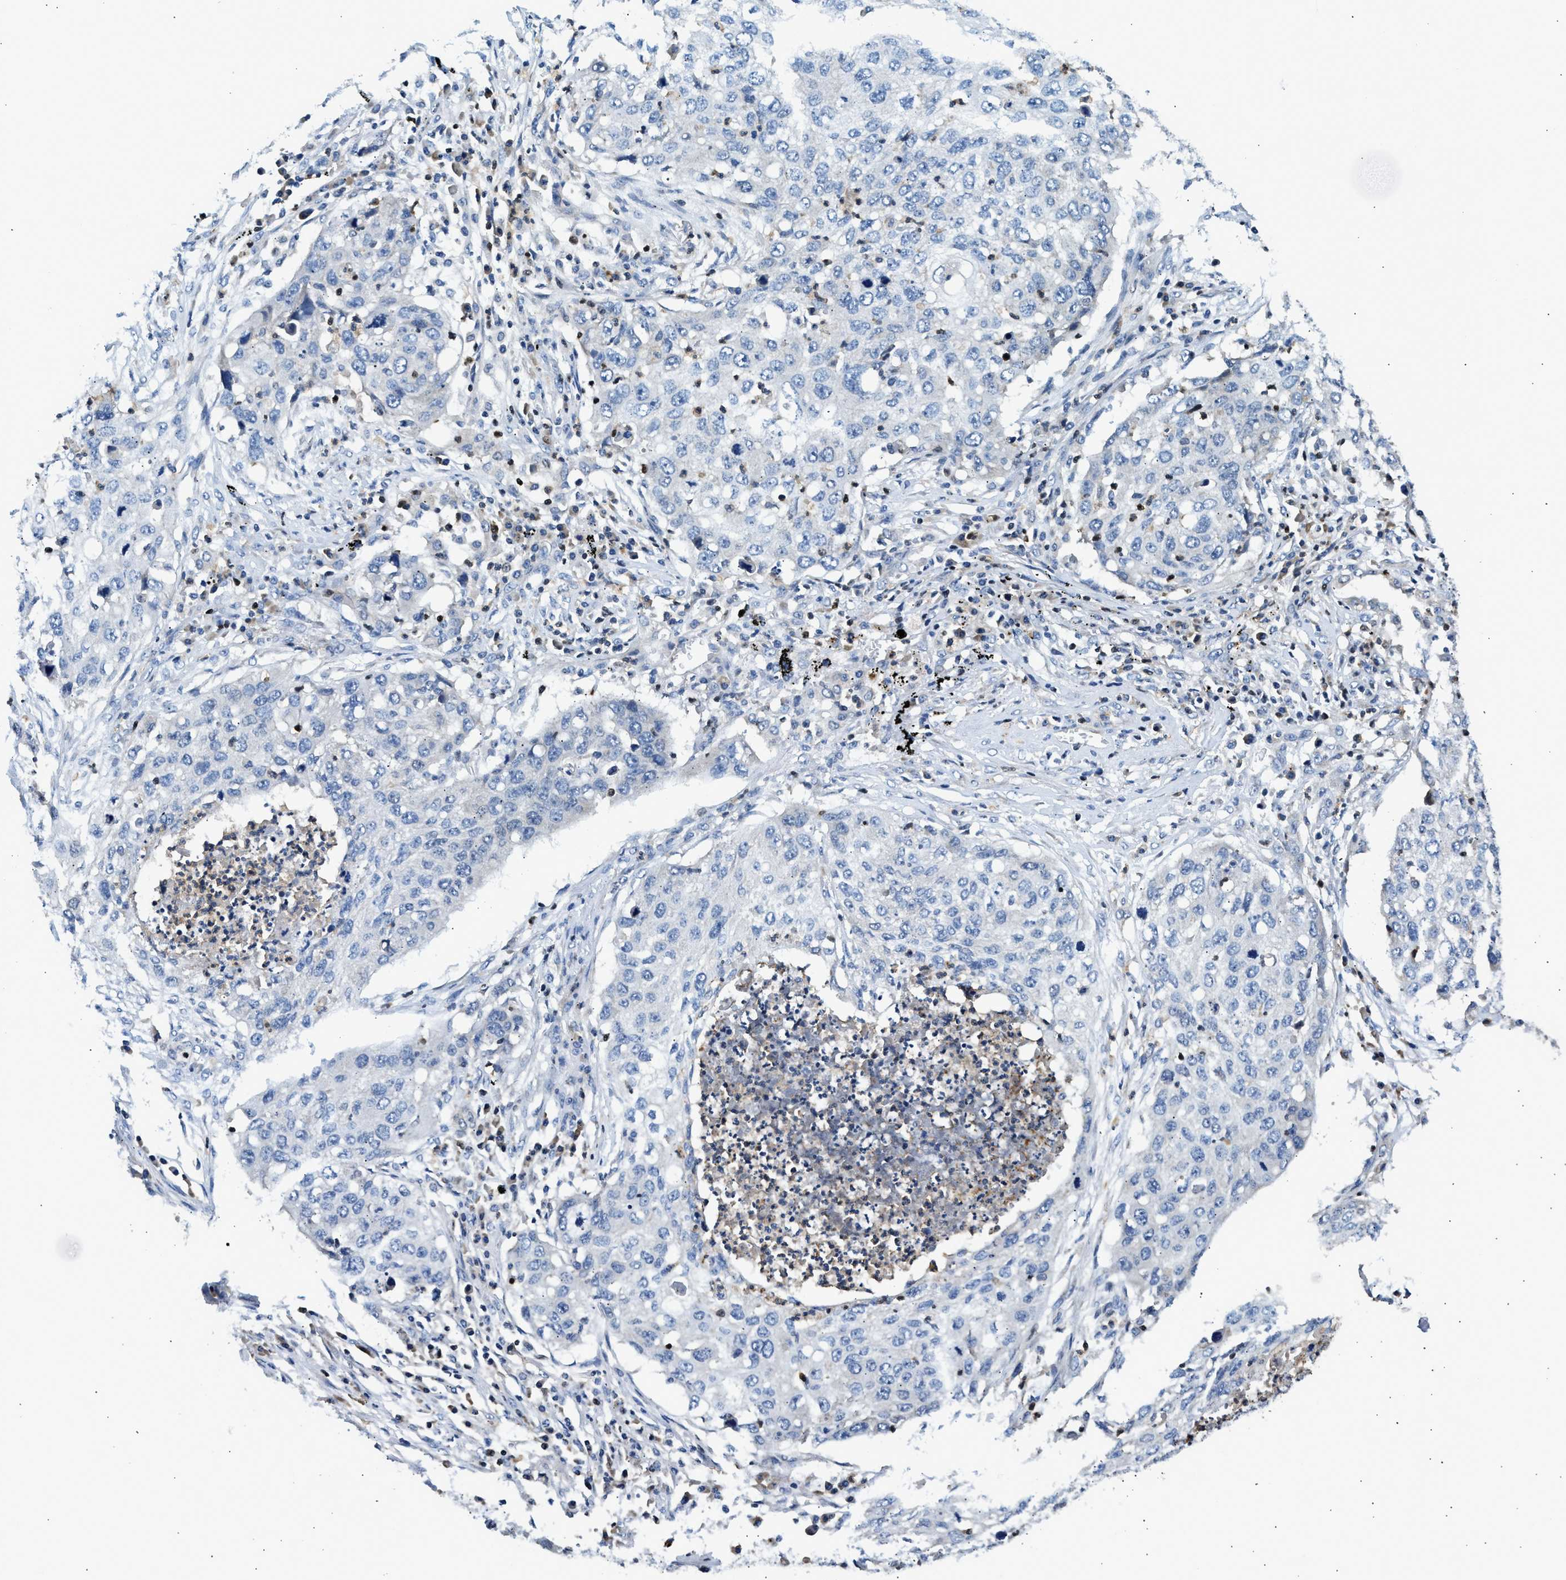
{"staining": {"intensity": "negative", "quantity": "none", "location": "none"}, "tissue": "lung cancer", "cell_type": "Tumor cells", "image_type": "cancer", "snomed": [{"axis": "morphology", "description": "Squamous cell carcinoma, NOS"}, {"axis": "topography", "description": "Lung"}], "caption": "This is a image of immunohistochemistry (IHC) staining of squamous cell carcinoma (lung), which shows no positivity in tumor cells.", "gene": "TOX", "patient": {"sex": "female", "age": 63}}